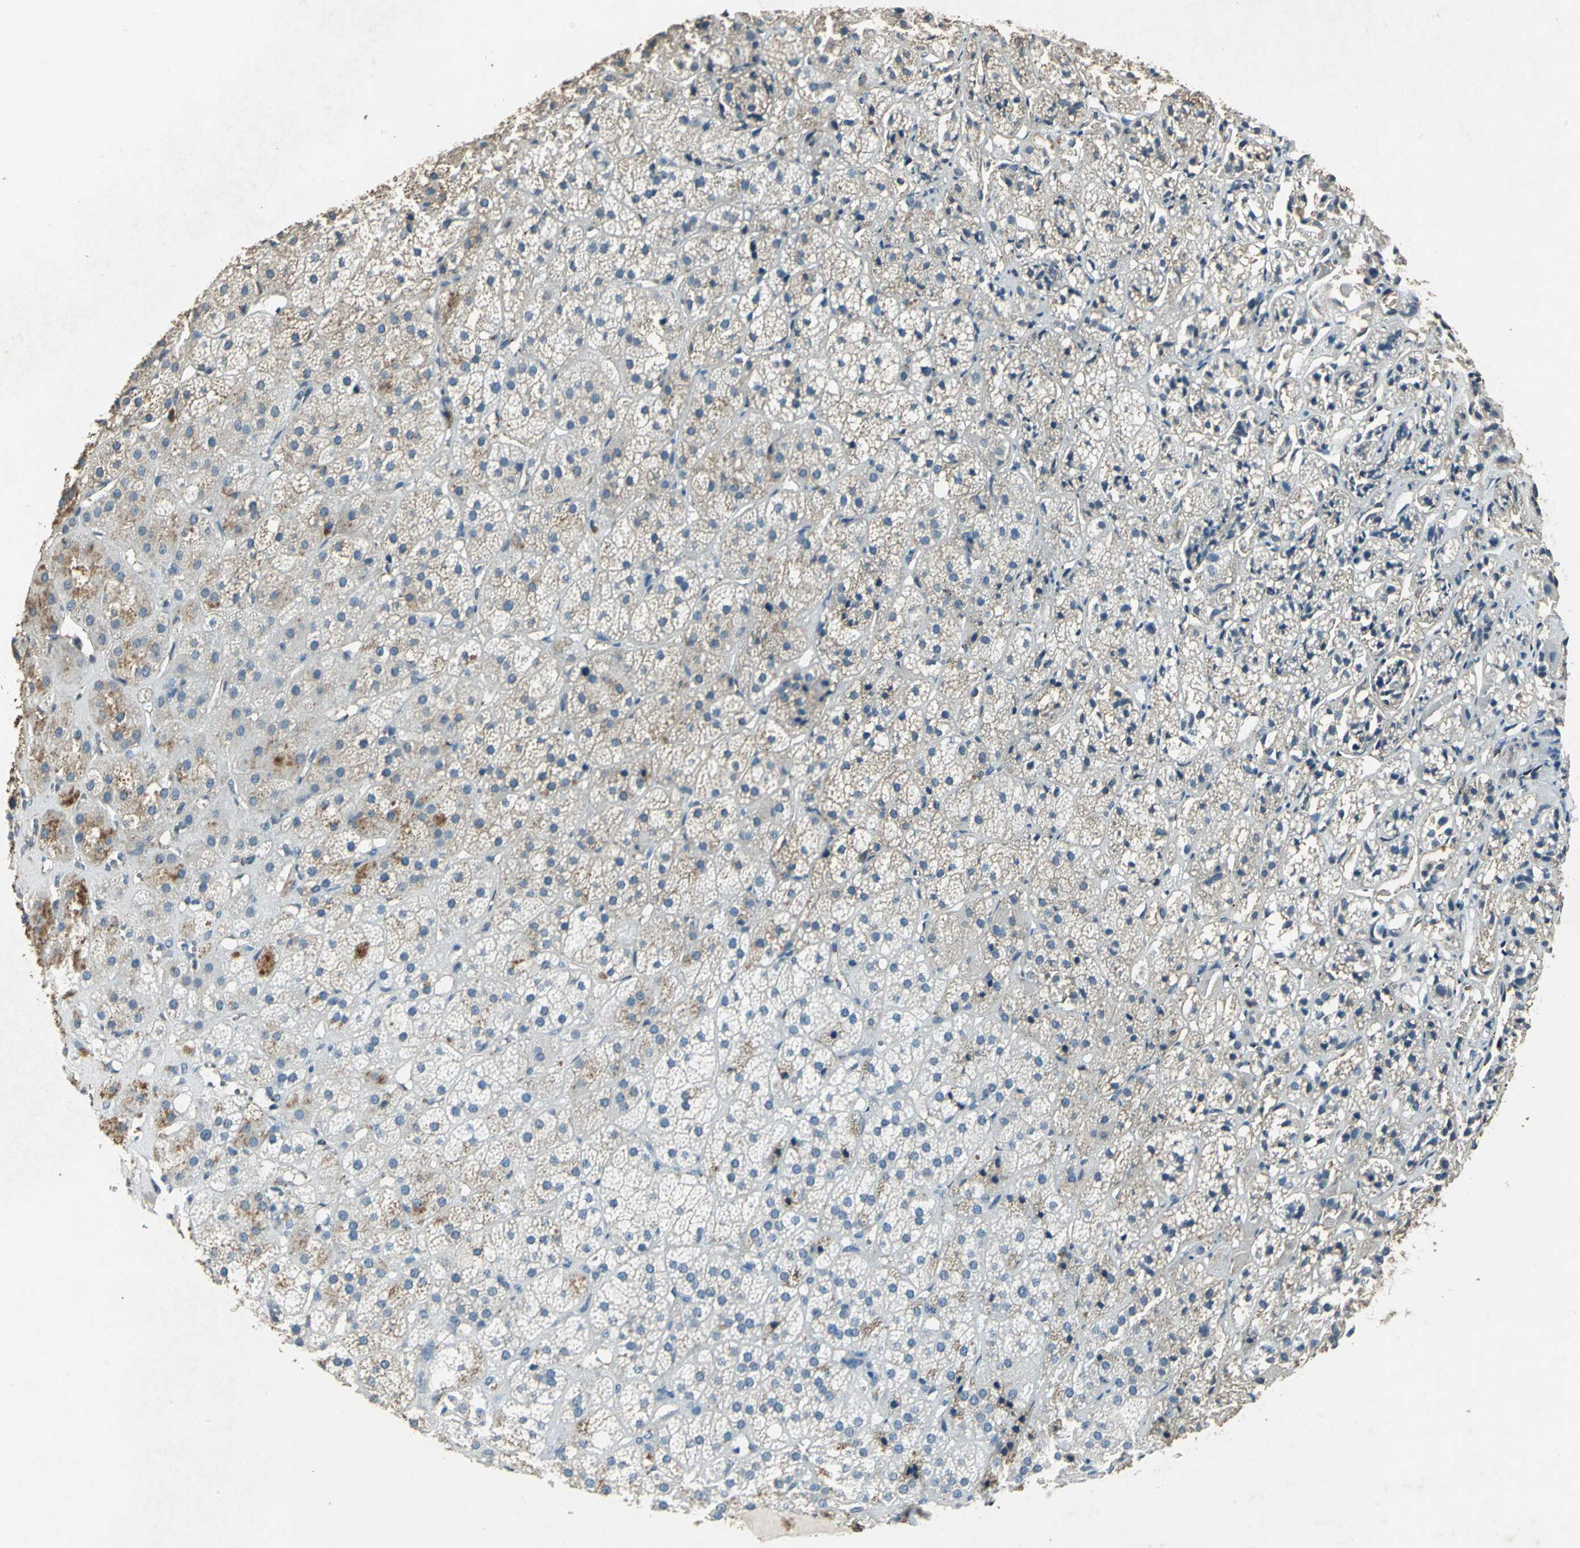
{"staining": {"intensity": "moderate", "quantity": "<25%", "location": "cytoplasmic/membranous"}, "tissue": "adrenal gland", "cell_type": "Glandular cells", "image_type": "normal", "snomed": [{"axis": "morphology", "description": "Normal tissue, NOS"}, {"axis": "topography", "description": "Adrenal gland"}], "caption": "High-power microscopy captured an IHC micrograph of normal adrenal gland, revealing moderate cytoplasmic/membranous positivity in approximately <25% of glandular cells.", "gene": "CAMK2B", "patient": {"sex": "female", "age": 71}}